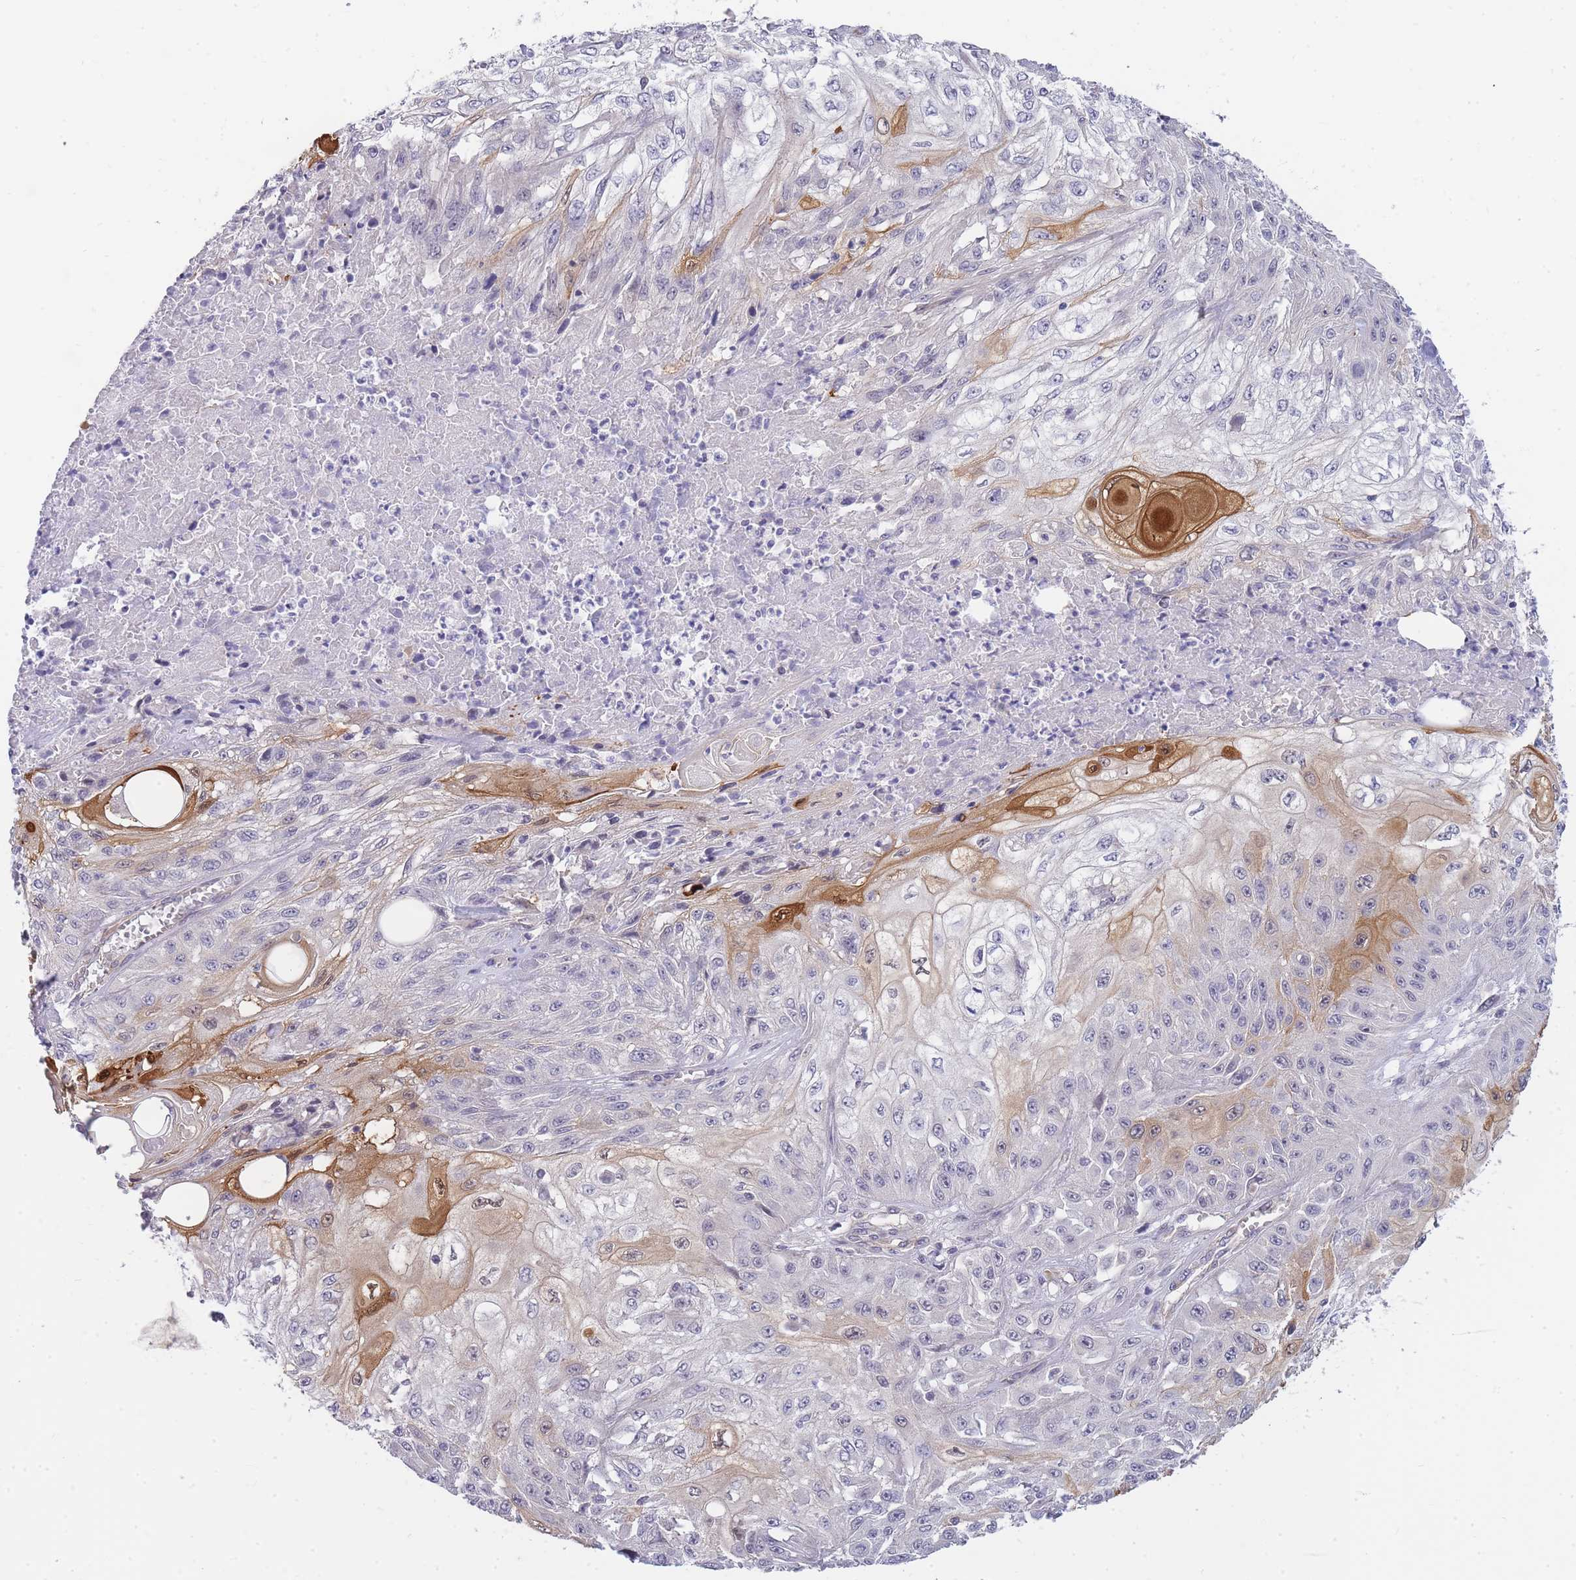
{"staining": {"intensity": "strong", "quantity": "<25%", "location": "cytoplasmic/membranous,nuclear"}, "tissue": "skin cancer", "cell_type": "Tumor cells", "image_type": "cancer", "snomed": [{"axis": "morphology", "description": "Squamous cell carcinoma, NOS"}, {"axis": "morphology", "description": "Squamous cell carcinoma, metastatic, NOS"}, {"axis": "topography", "description": "Skin"}, {"axis": "topography", "description": "Lymph node"}], "caption": "This is an image of IHC staining of skin cancer (squamous cell carcinoma), which shows strong expression in the cytoplasmic/membranous and nuclear of tumor cells.", "gene": "C19orf25", "patient": {"sex": "male", "age": 75}}